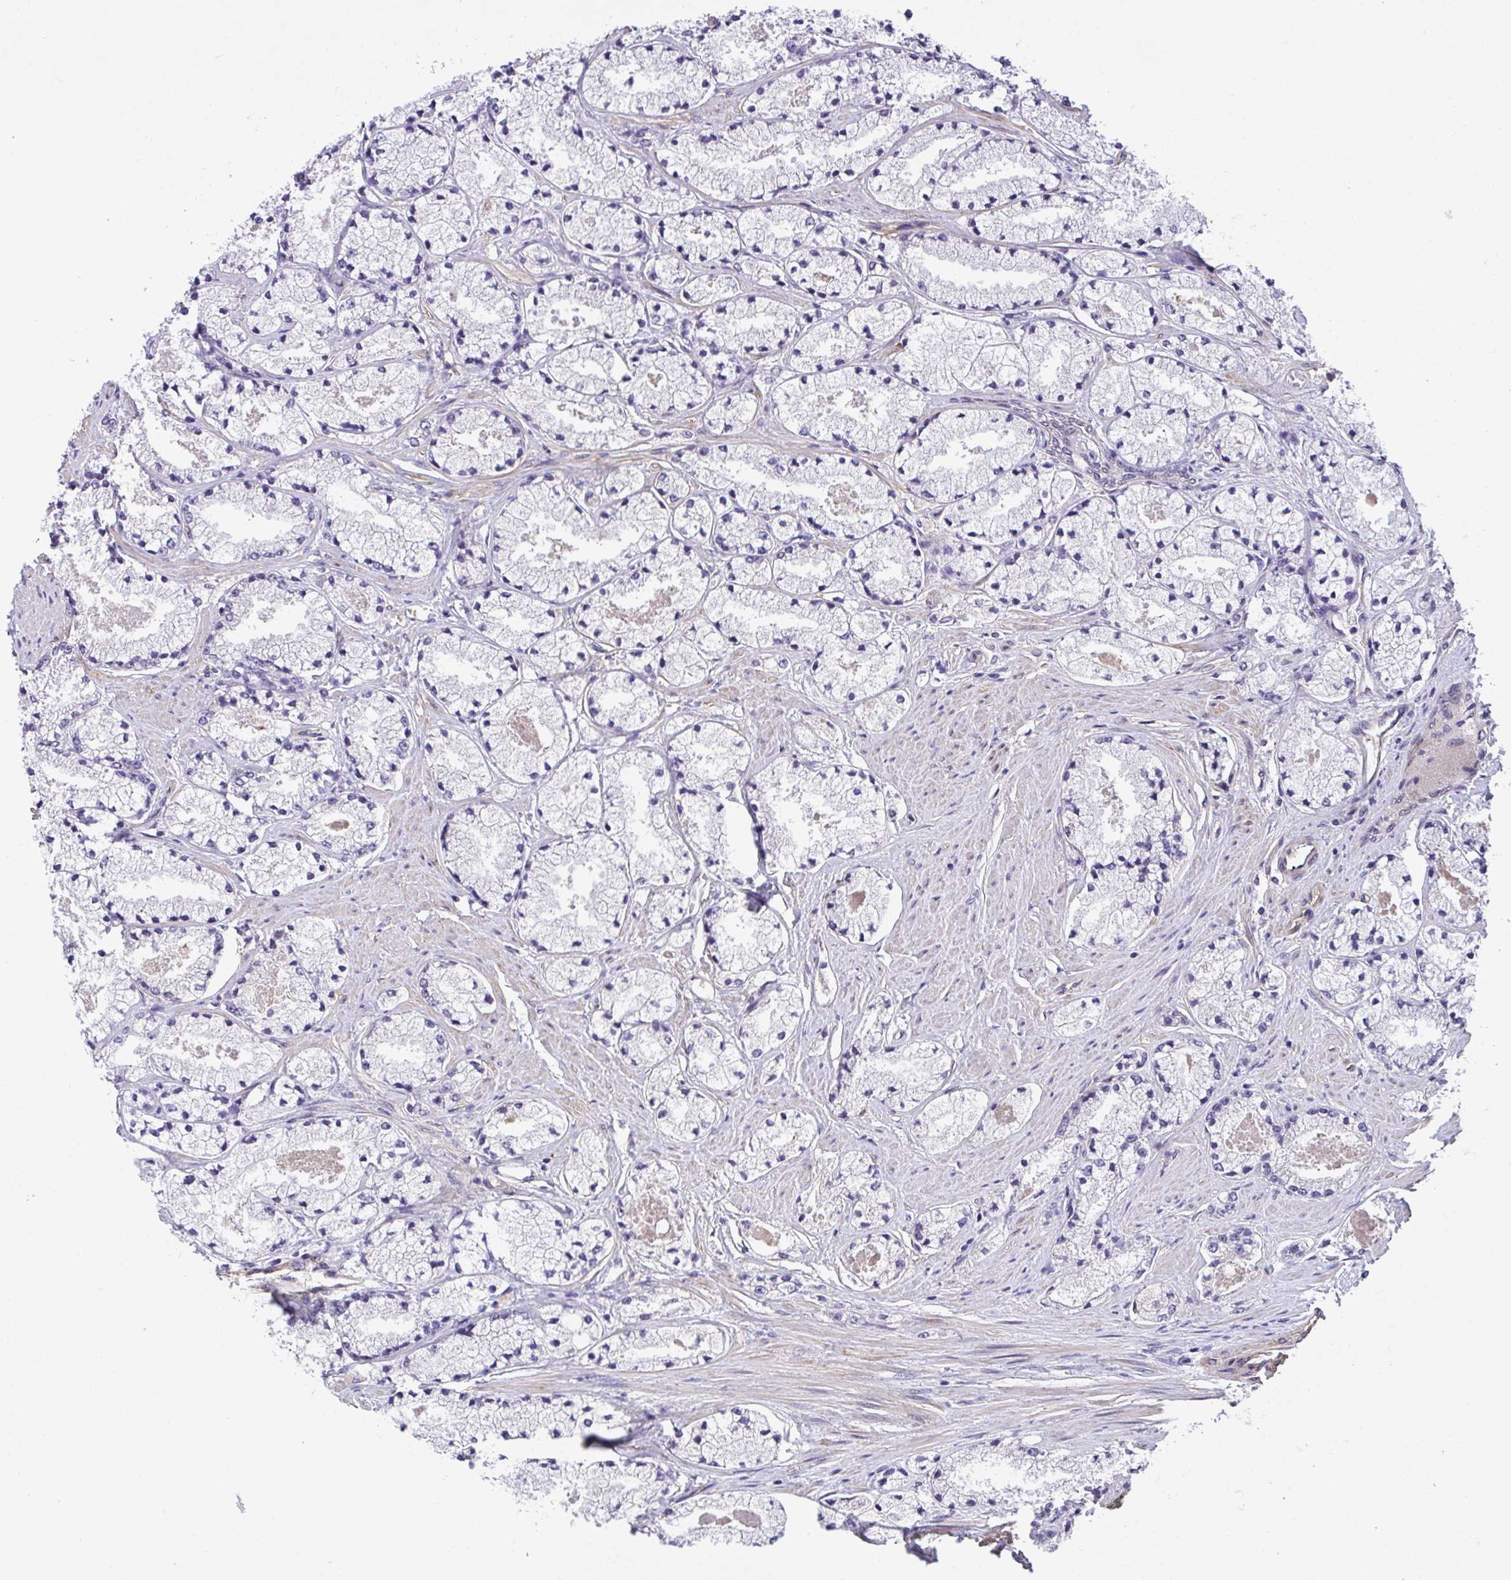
{"staining": {"intensity": "negative", "quantity": "none", "location": "none"}, "tissue": "prostate cancer", "cell_type": "Tumor cells", "image_type": "cancer", "snomed": [{"axis": "morphology", "description": "Adenocarcinoma, High grade"}, {"axis": "topography", "description": "Prostate"}], "caption": "DAB (3,3'-diaminobenzidine) immunohistochemical staining of human prostate cancer exhibits no significant expression in tumor cells.", "gene": "RHOXF1", "patient": {"sex": "male", "age": 63}}